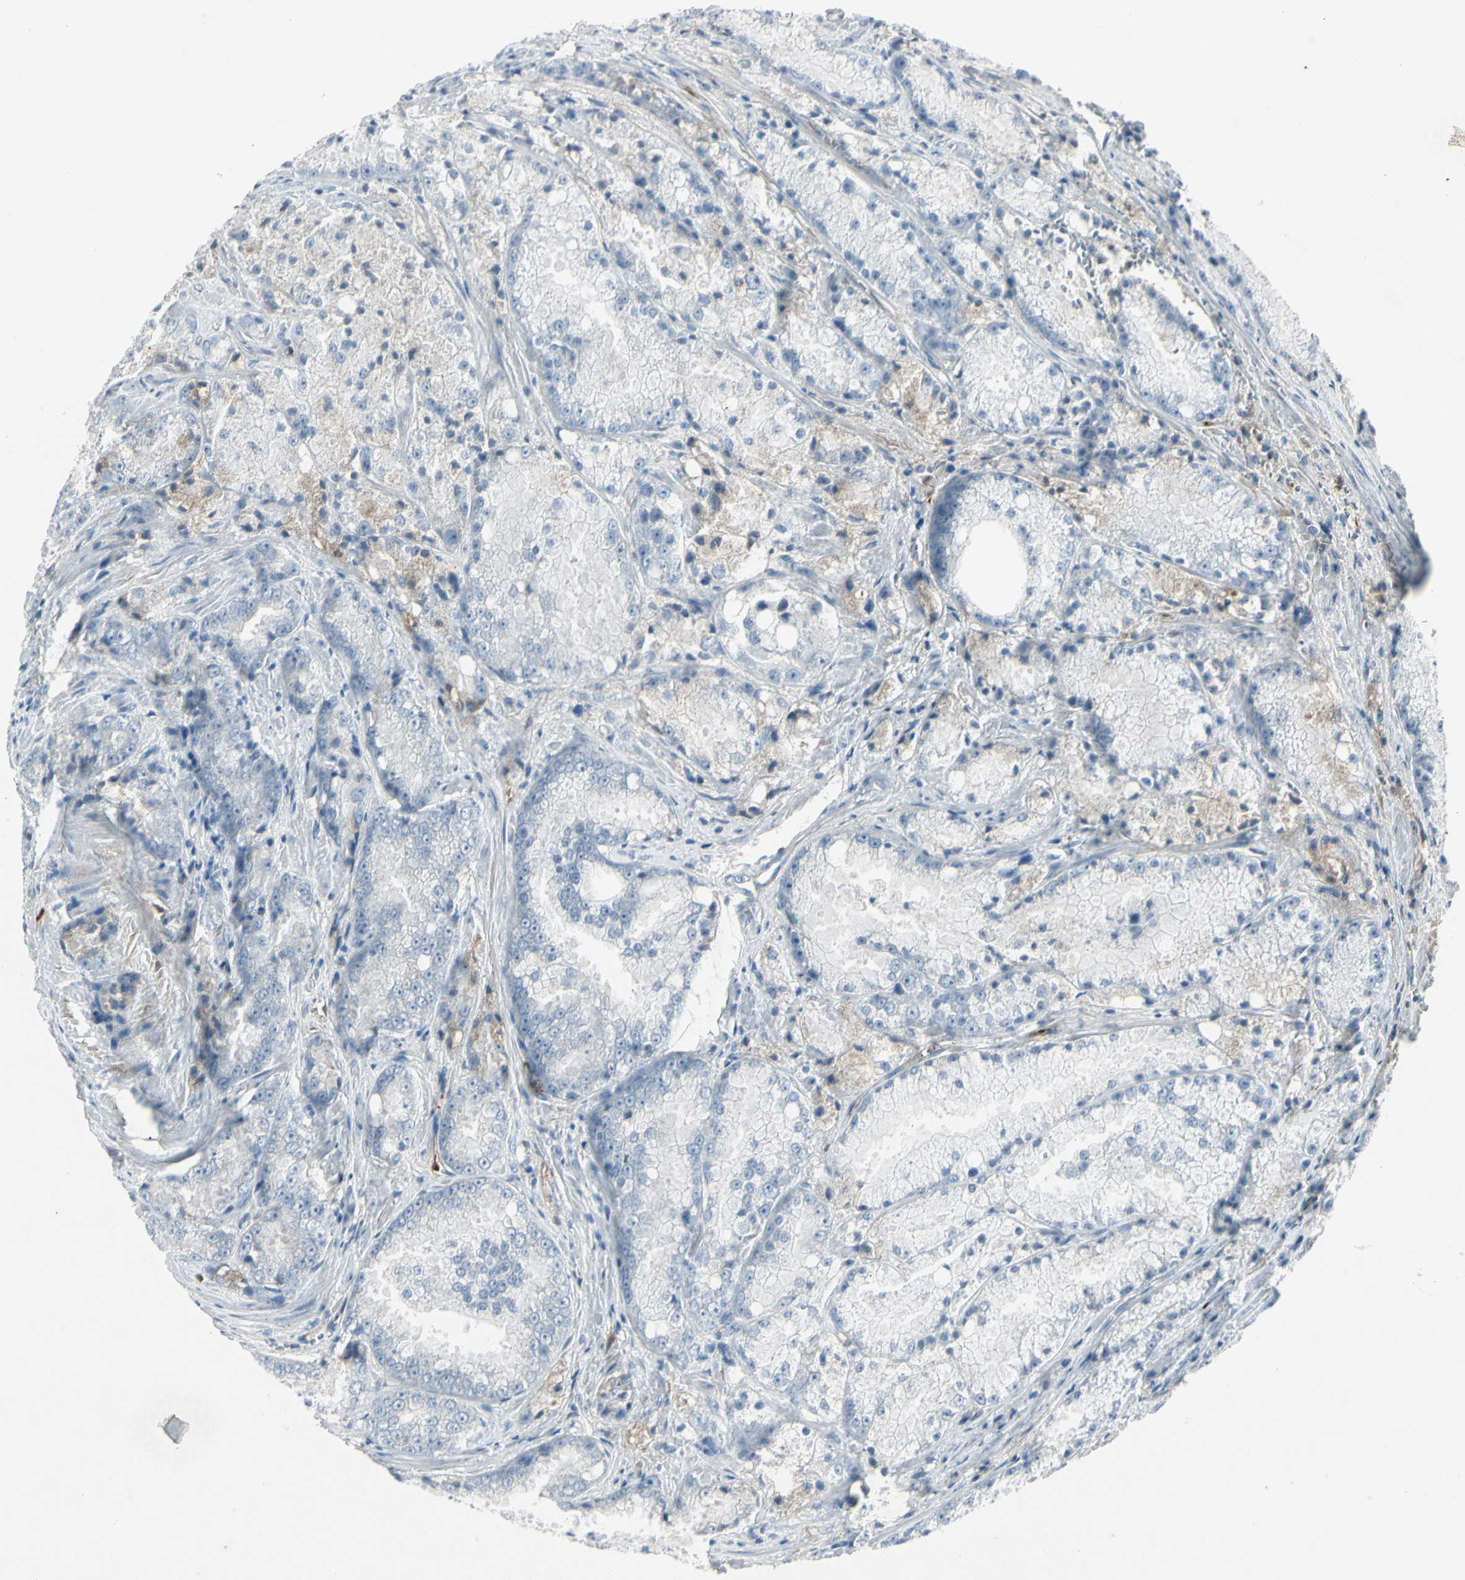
{"staining": {"intensity": "negative", "quantity": "none", "location": "none"}, "tissue": "prostate cancer", "cell_type": "Tumor cells", "image_type": "cancer", "snomed": [{"axis": "morphology", "description": "Adenocarcinoma, Low grade"}, {"axis": "topography", "description": "Prostate"}], "caption": "The IHC micrograph has no significant expression in tumor cells of prostate adenocarcinoma (low-grade) tissue. (DAB (3,3'-diaminobenzidine) immunohistochemistry (IHC) with hematoxylin counter stain).", "gene": "IGHM", "patient": {"sex": "male", "age": 64}}